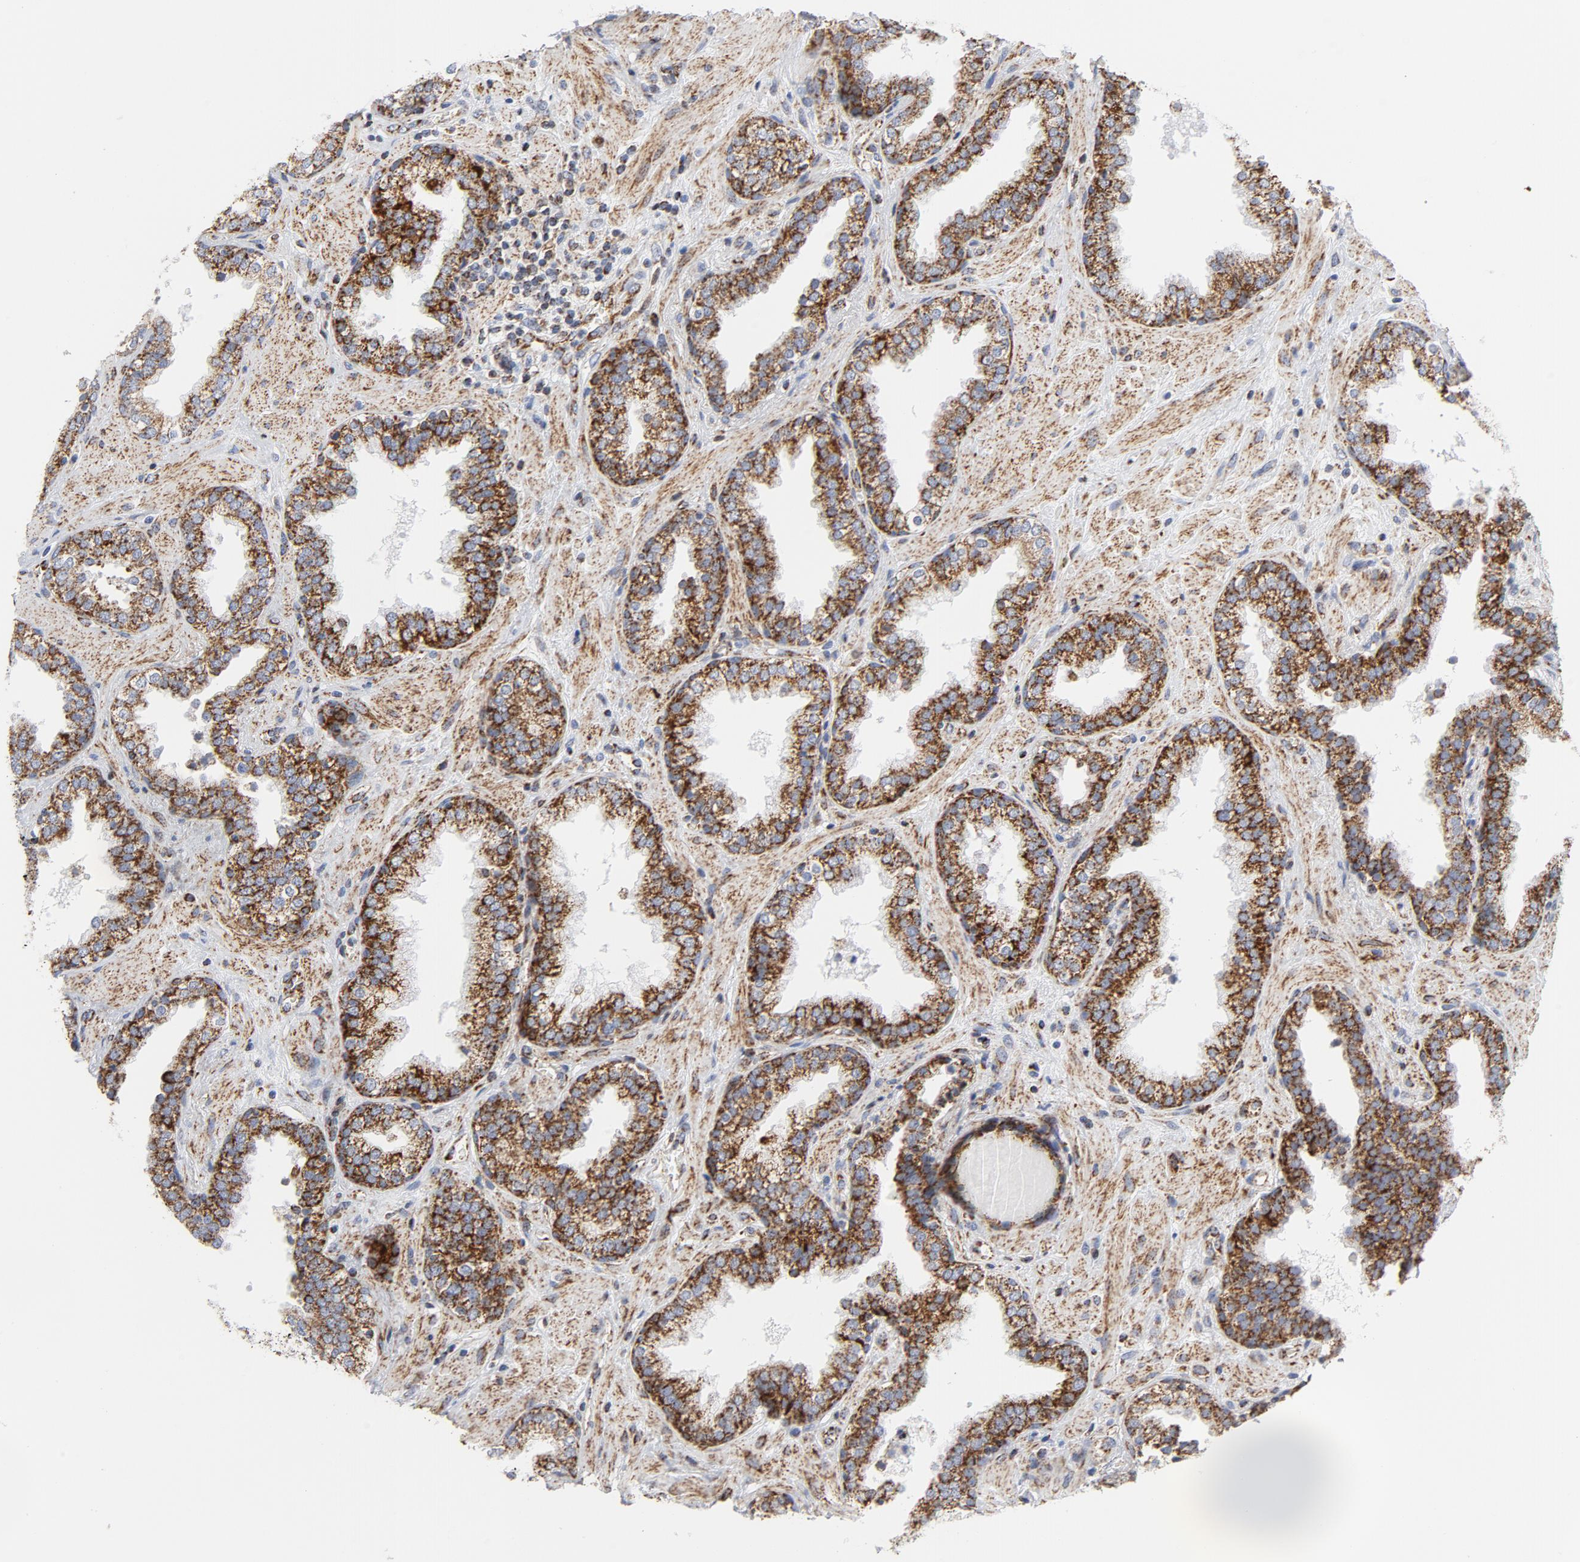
{"staining": {"intensity": "strong", "quantity": ">75%", "location": "cytoplasmic/membranous"}, "tissue": "prostate", "cell_type": "Glandular cells", "image_type": "normal", "snomed": [{"axis": "morphology", "description": "Normal tissue, NOS"}, {"axis": "topography", "description": "Prostate"}], "caption": "Prostate stained with DAB immunohistochemistry (IHC) shows high levels of strong cytoplasmic/membranous staining in about >75% of glandular cells.", "gene": "CYCS", "patient": {"sex": "male", "age": 51}}